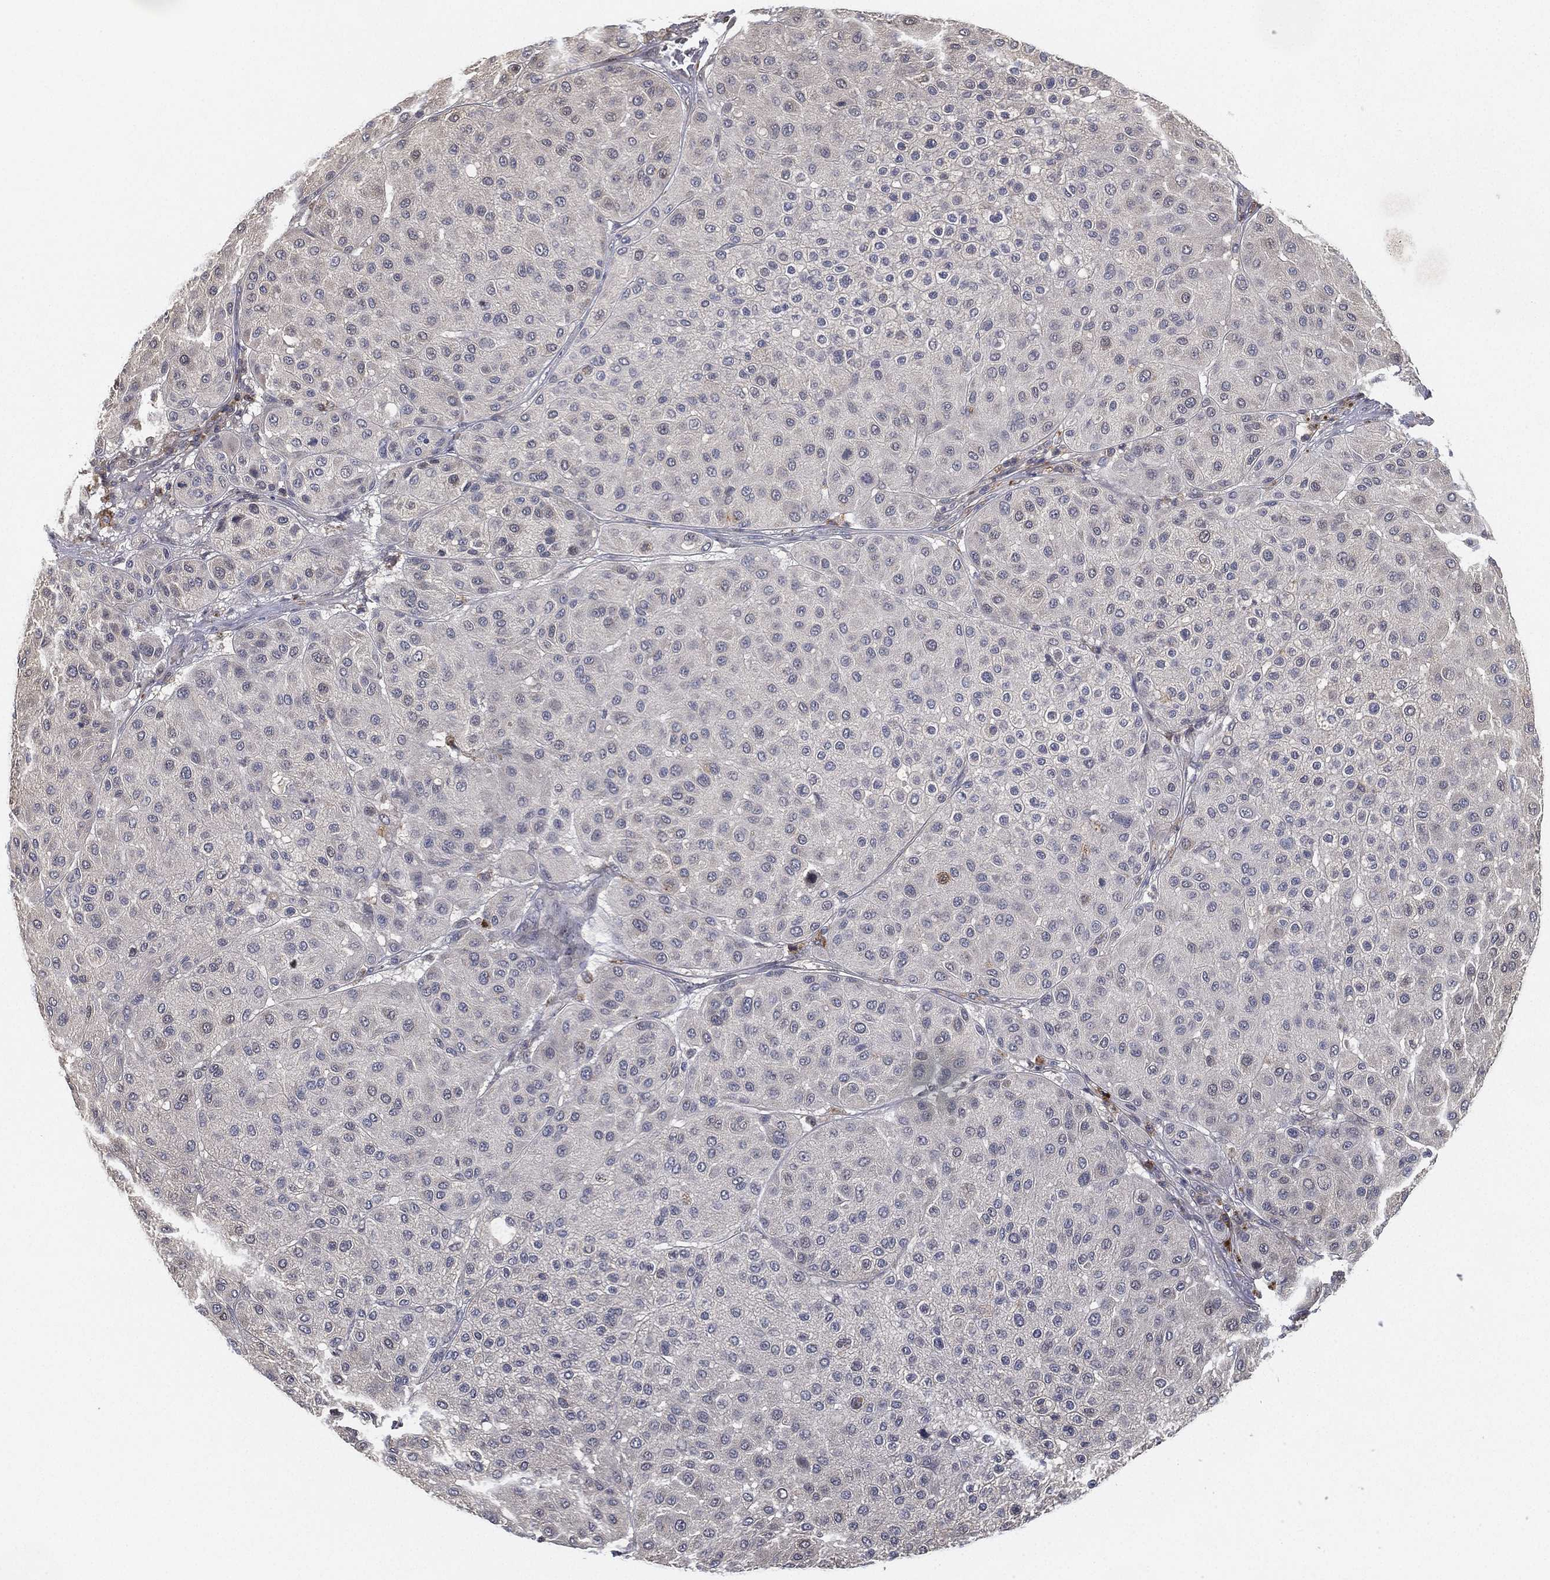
{"staining": {"intensity": "negative", "quantity": "none", "location": "none"}, "tissue": "melanoma", "cell_type": "Tumor cells", "image_type": "cancer", "snomed": [{"axis": "morphology", "description": "Malignant melanoma, Metastatic site"}, {"axis": "topography", "description": "Smooth muscle"}], "caption": "Melanoma was stained to show a protein in brown. There is no significant staining in tumor cells.", "gene": "CFAP251", "patient": {"sex": "male", "age": 41}}